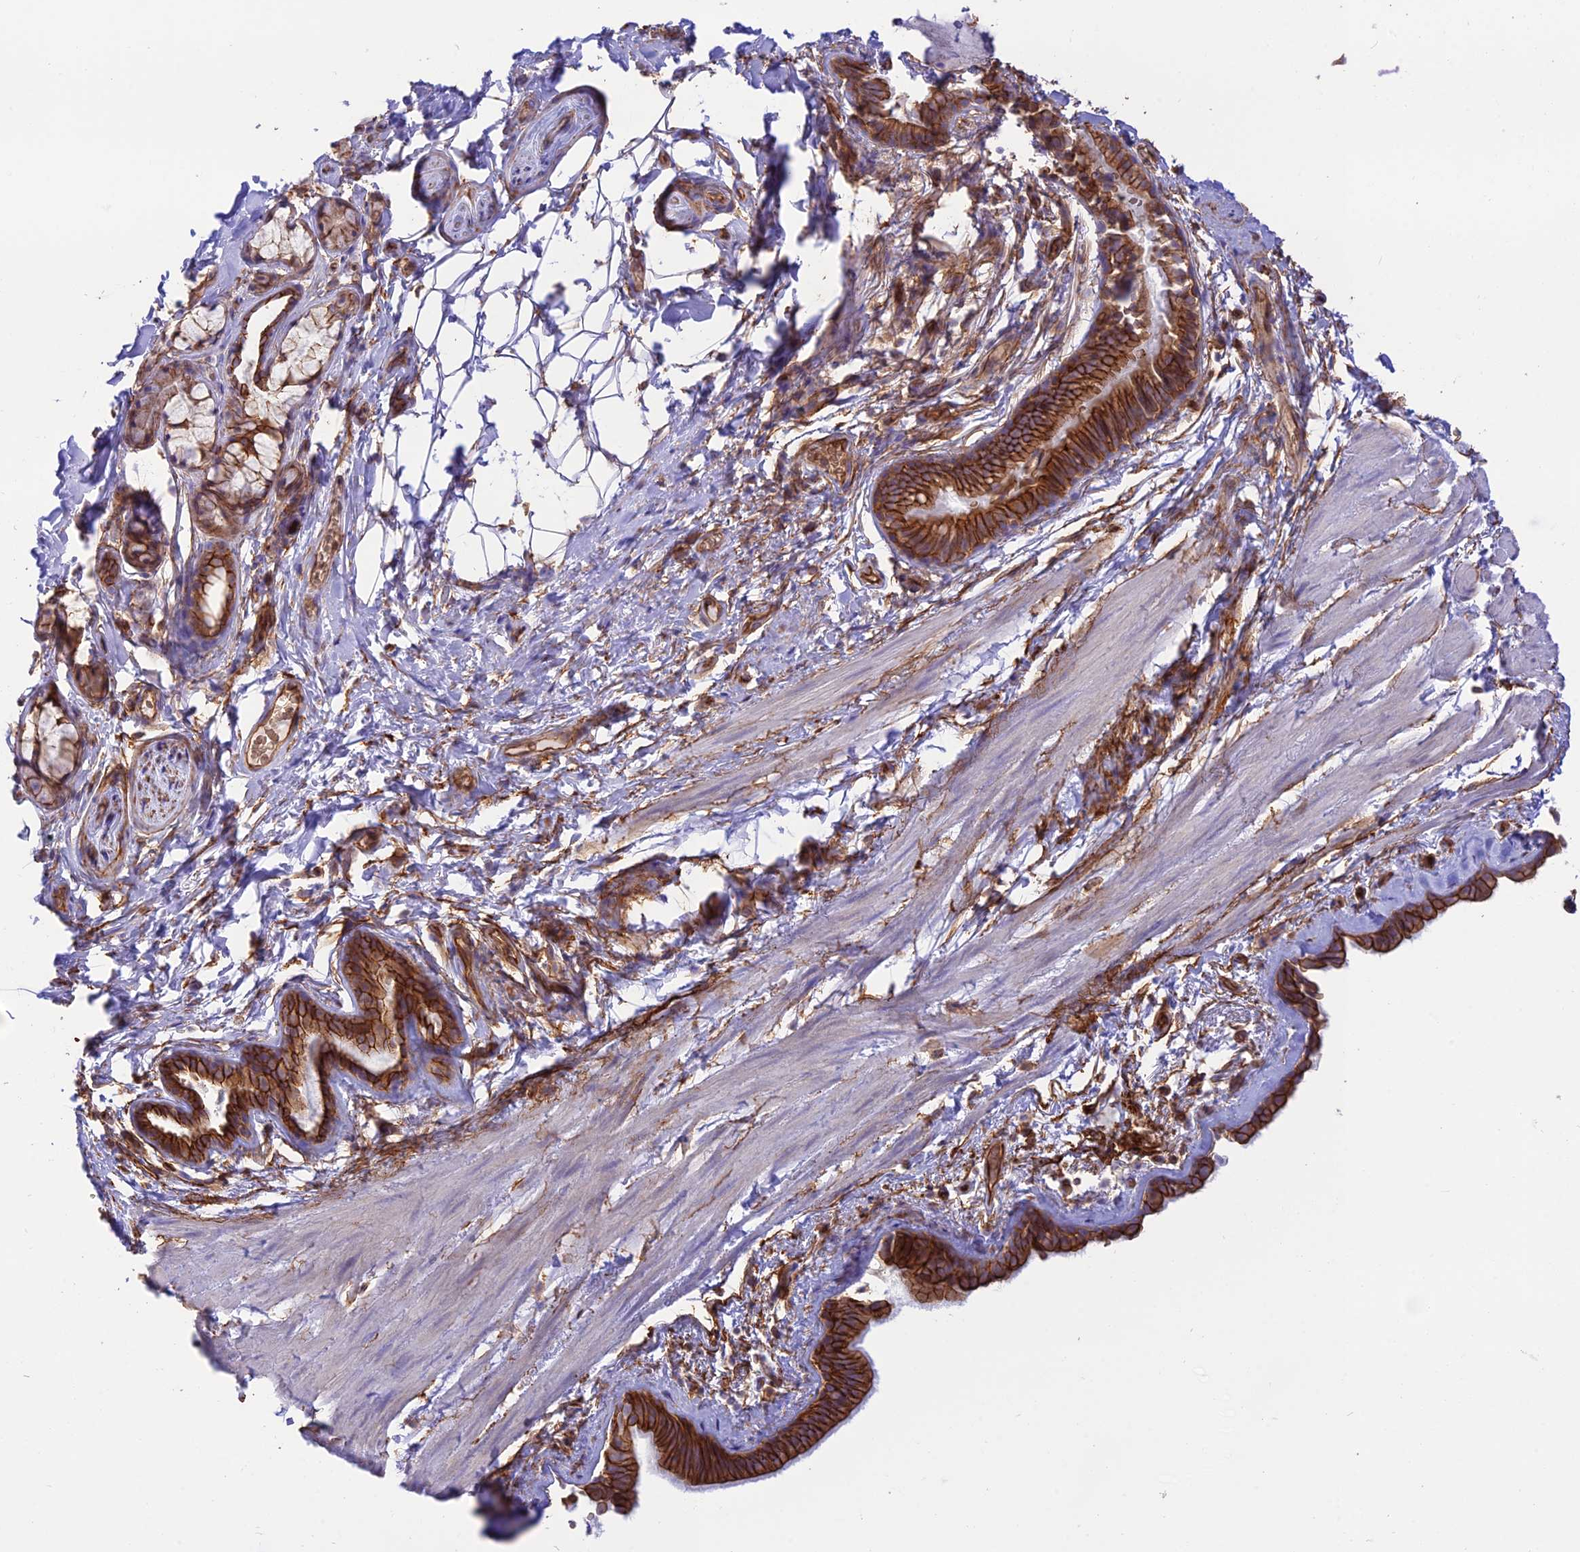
{"staining": {"intensity": "strong", "quantity": ">75%", "location": "cytoplasmic/membranous"}, "tissue": "bronchus", "cell_type": "Respiratory epithelial cells", "image_type": "normal", "snomed": [{"axis": "morphology", "description": "Normal tissue, NOS"}, {"axis": "topography", "description": "Cartilage tissue"}], "caption": "Brown immunohistochemical staining in unremarkable bronchus reveals strong cytoplasmic/membranous expression in approximately >75% of respiratory epithelial cells.", "gene": "YPEL5", "patient": {"sex": "male", "age": 63}}